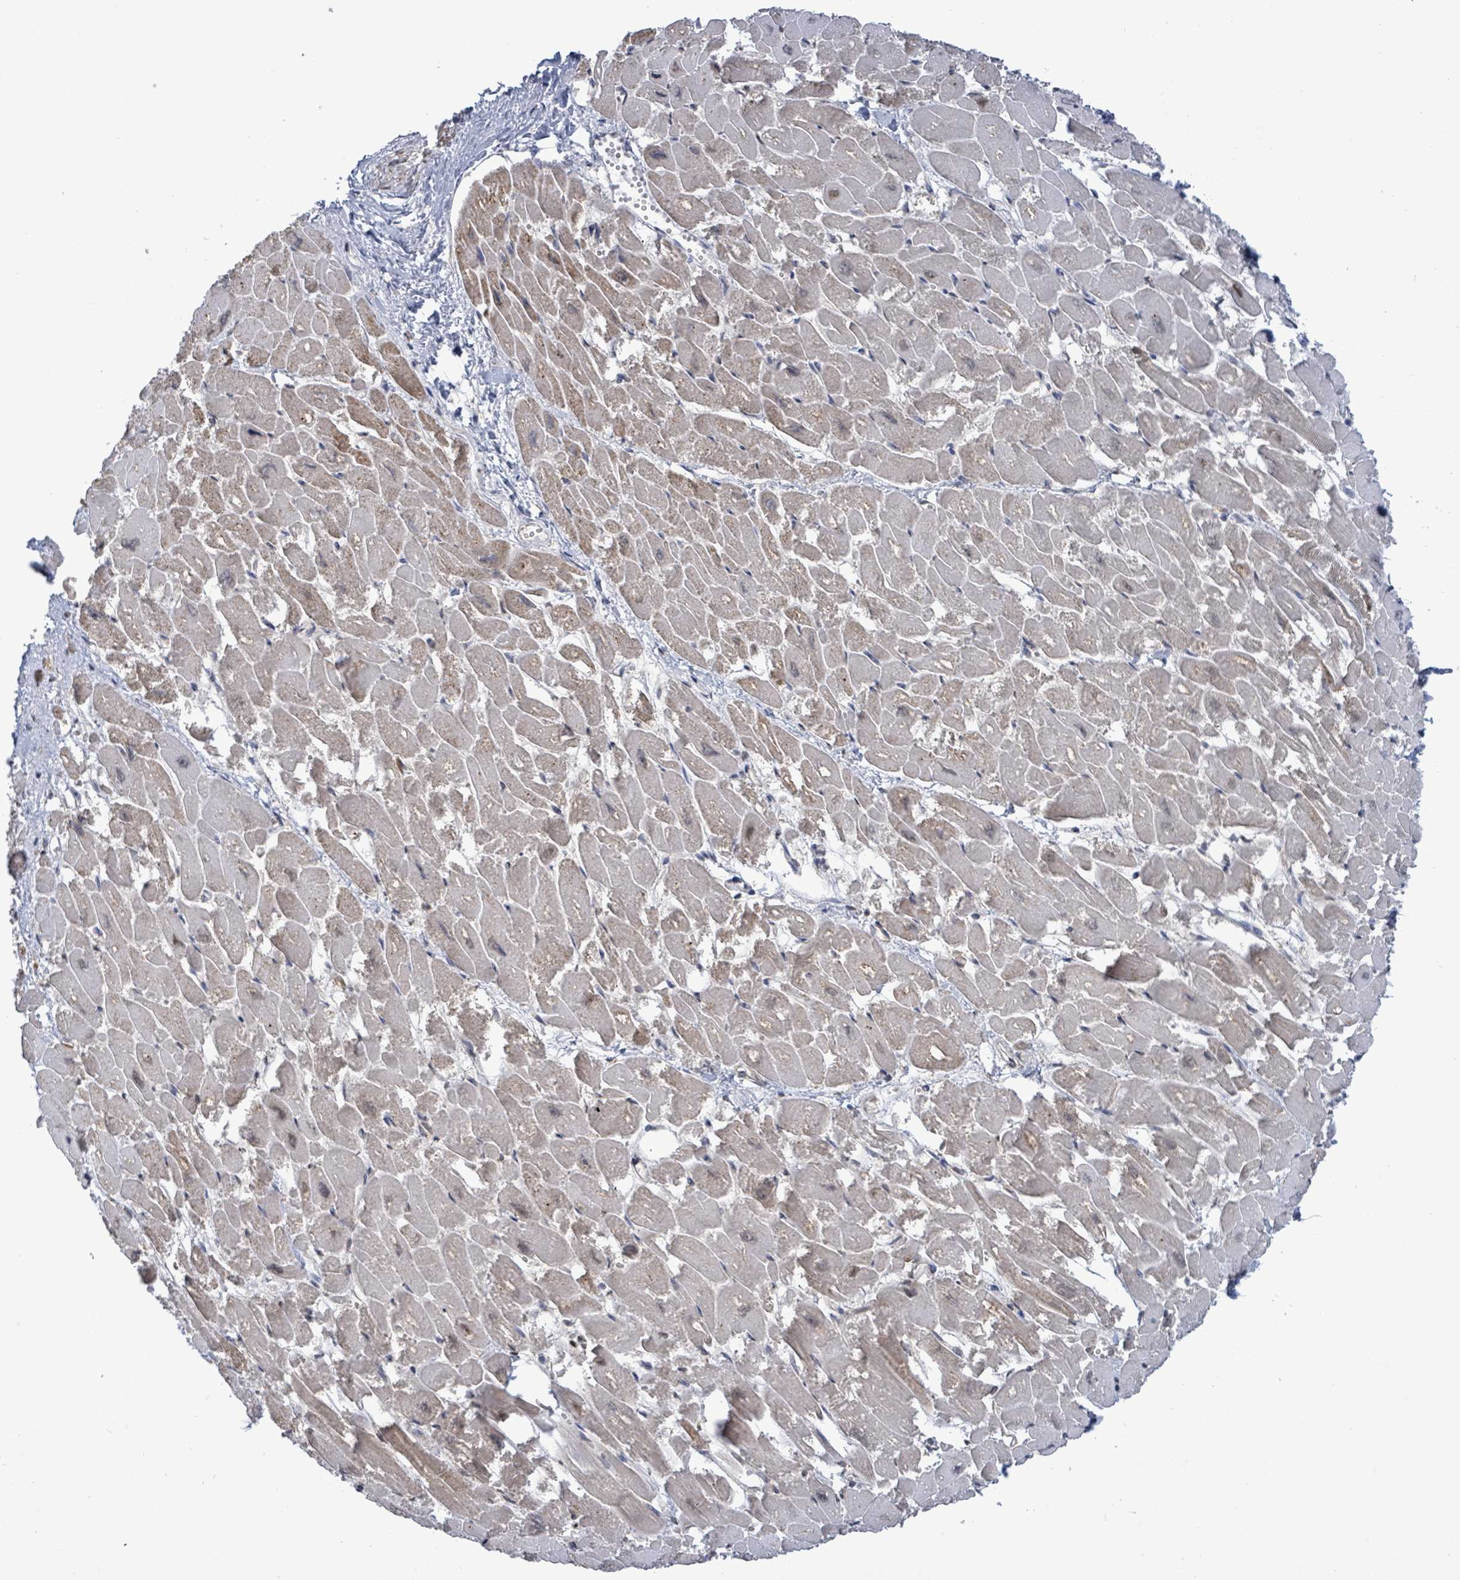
{"staining": {"intensity": "weak", "quantity": "25%-75%", "location": "cytoplasmic/membranous"}, "tissue": "heart muscle", "cell_type": "Cardiomyocytes", "image_type": "normal", "snomed": [{"axis": "morphology", "description": "Normal tissue, NOS"}, {"axis": "topography", "description": "Heart"}], "caption": "Immunohistochemistry (IHC) photomicrograph of benign heart muscle: human heart muscle stained using immunohistochemistry (IHC) demonstrates low levels of weak protein expression localized specifically in the cytoplasmic/membranous of cardiomyocytes, appearing as a cytoplasmic/membranous brown color.", "gene": "COQ10B", "patient": {"sex": "male", "age": 54}}